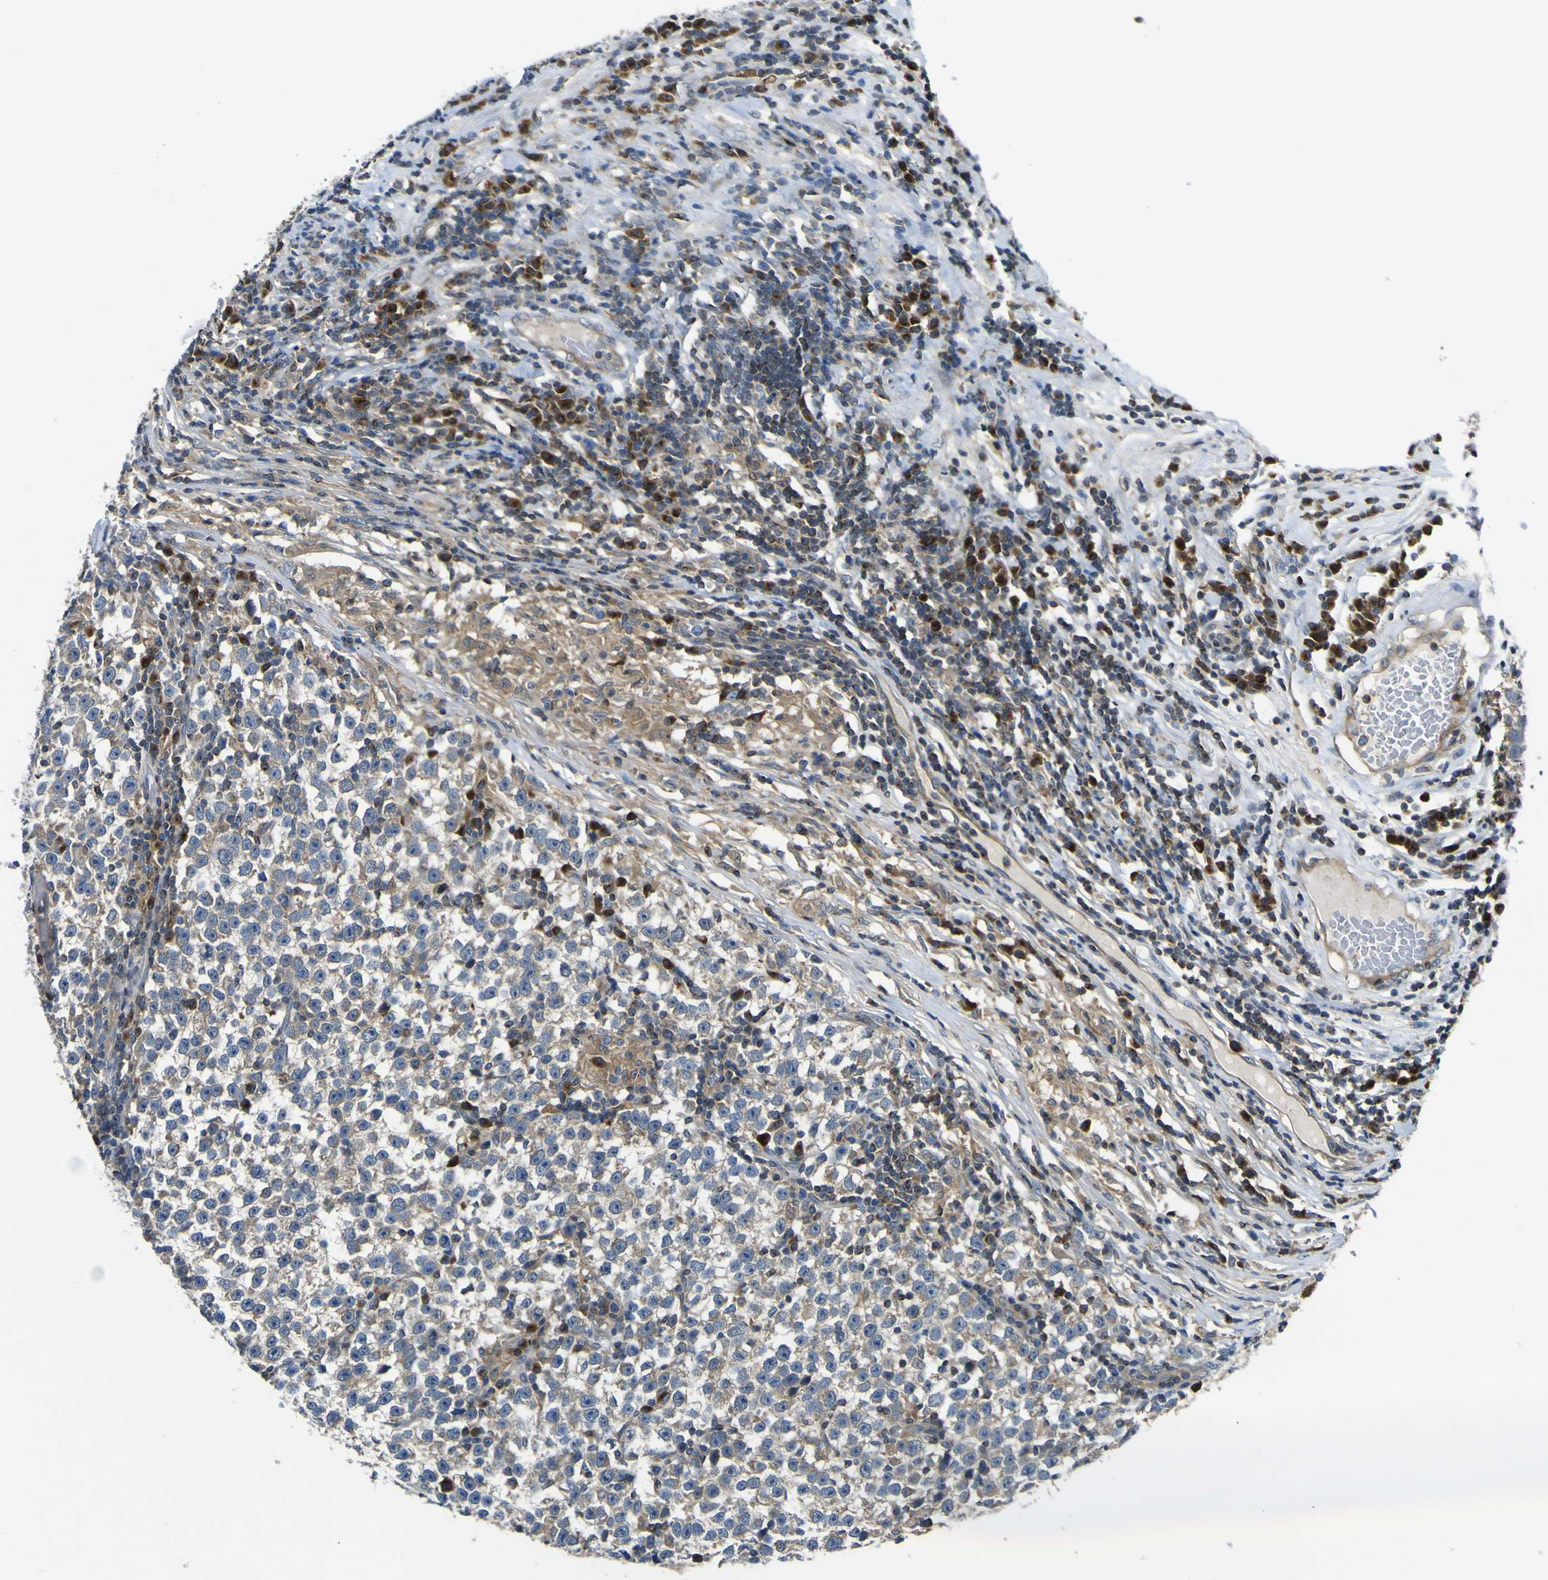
{"staining": {"intensity": "moderate", "quantity": ">75%", "location": "cytoplasmic/membranous"}, "tissue": "testis cancer", "cell_type": "Tumor cells", "image_type": "cancer", "snomed": [{"axis": "morphology", "description": "Seminoma, NOS"}, {"axis": "topography", "description": "Testis"}], "caption": "A medium amount of moderate cytoplasmic/membranous expression is appreciated in approximately >75% of tumor cells in testis cancer (seminoma) tissue. (DAB = brown stain, brightfield microscopy at high magnification).", "gene": "EML2", "patient": {"sex": "male", "age": 43}}